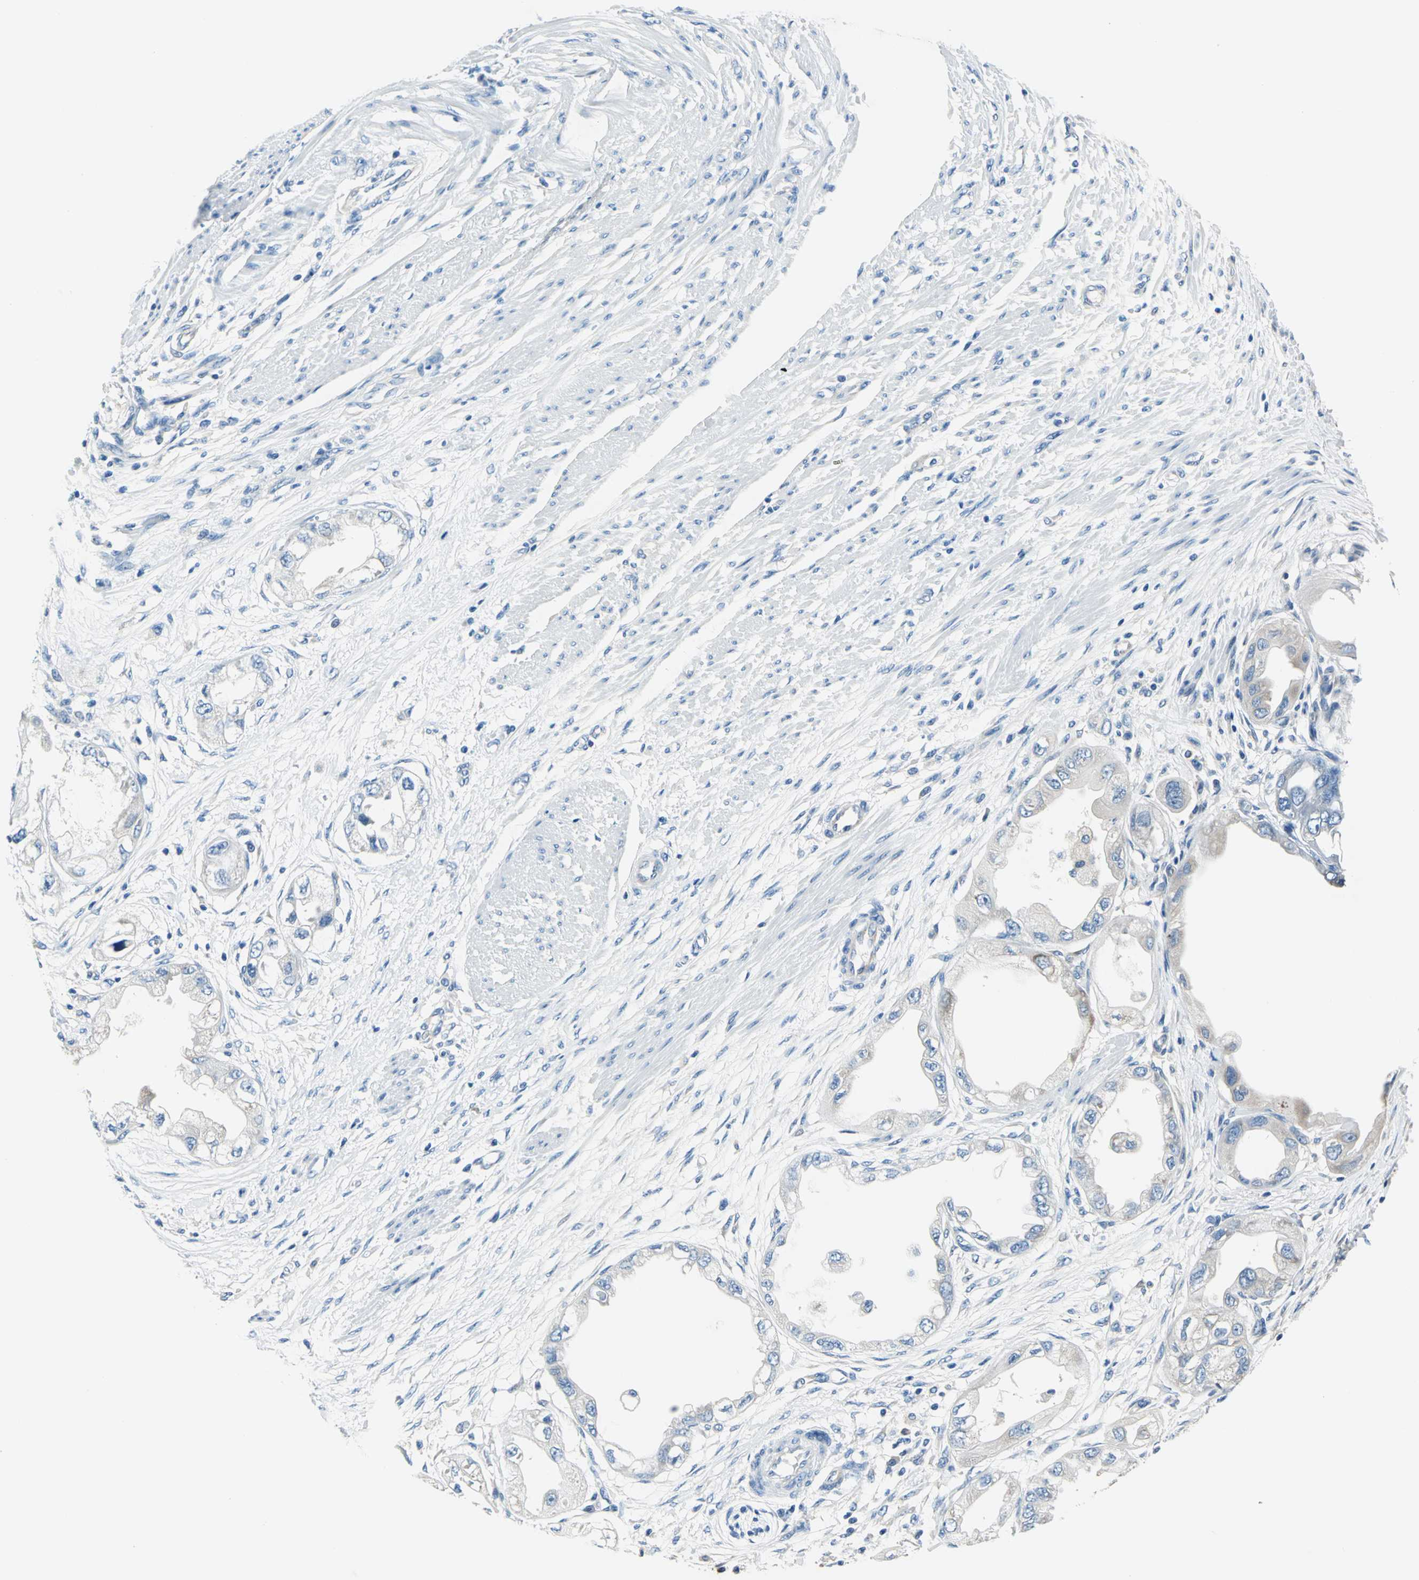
{"staining": {"intensity": "weak", "quantity": "<25%", "location": "cytoplasmic/membranous"}, "tissue": "endometrial cancer", "cell_type": "Tumor cells", "image_type": "cancer", "snomed": [{"axis": "morphology", "description": "Adenocarcinoma, NOS"}, {"axis": "topography", "description": "Endometrium"}], "caption": "Tumor cells are negative for brown protein staining in adenocarcinoma (endometrial). The staining was performed using DAB (3,3'-diaminobenzidine) to visualize the protein expression in brown, while the nuclei were stained in blue with hematoxylin (Magnification: 20x).", "gene": "TRIM25", "patient": {"sex": "female", "age": 67}}